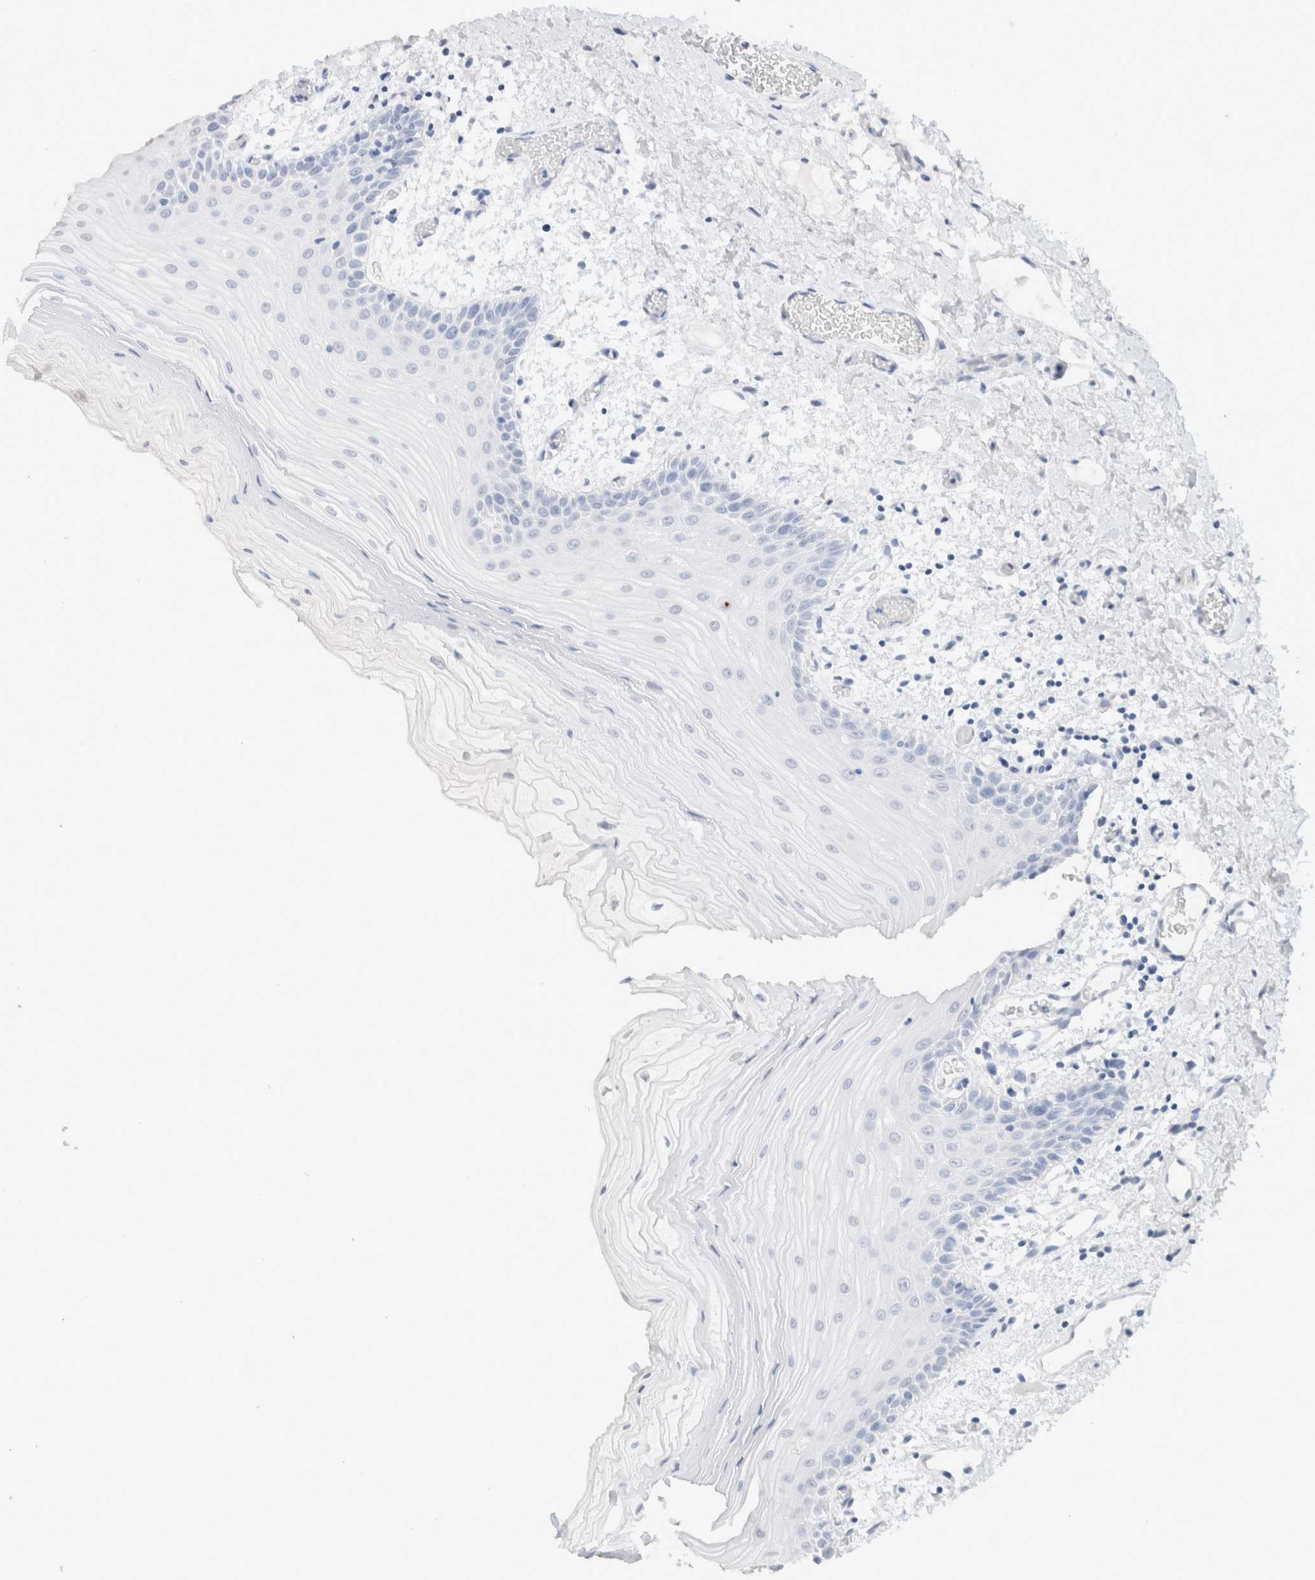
{"staining": {"intensity": "negative", "quantity": "none", "location": "none"}, "tissue": "oral mucosa", "cell_type": "Squamous epithelial cells", "image_type": "normal", "snomed": [{"axis": "morphology", "description": "Normal tissue, NOS"}, {"axis": "topography", "description": "Oral tissue"}], "caption": "The IHC micrograph has no significant staining in squamous epithelial cells of oral mucosa. (Brightfield microscopy of DAB immunohistochemistry at high magnification).", "gene": "CD80", "patient": {"sex": "male", "age": 52}}